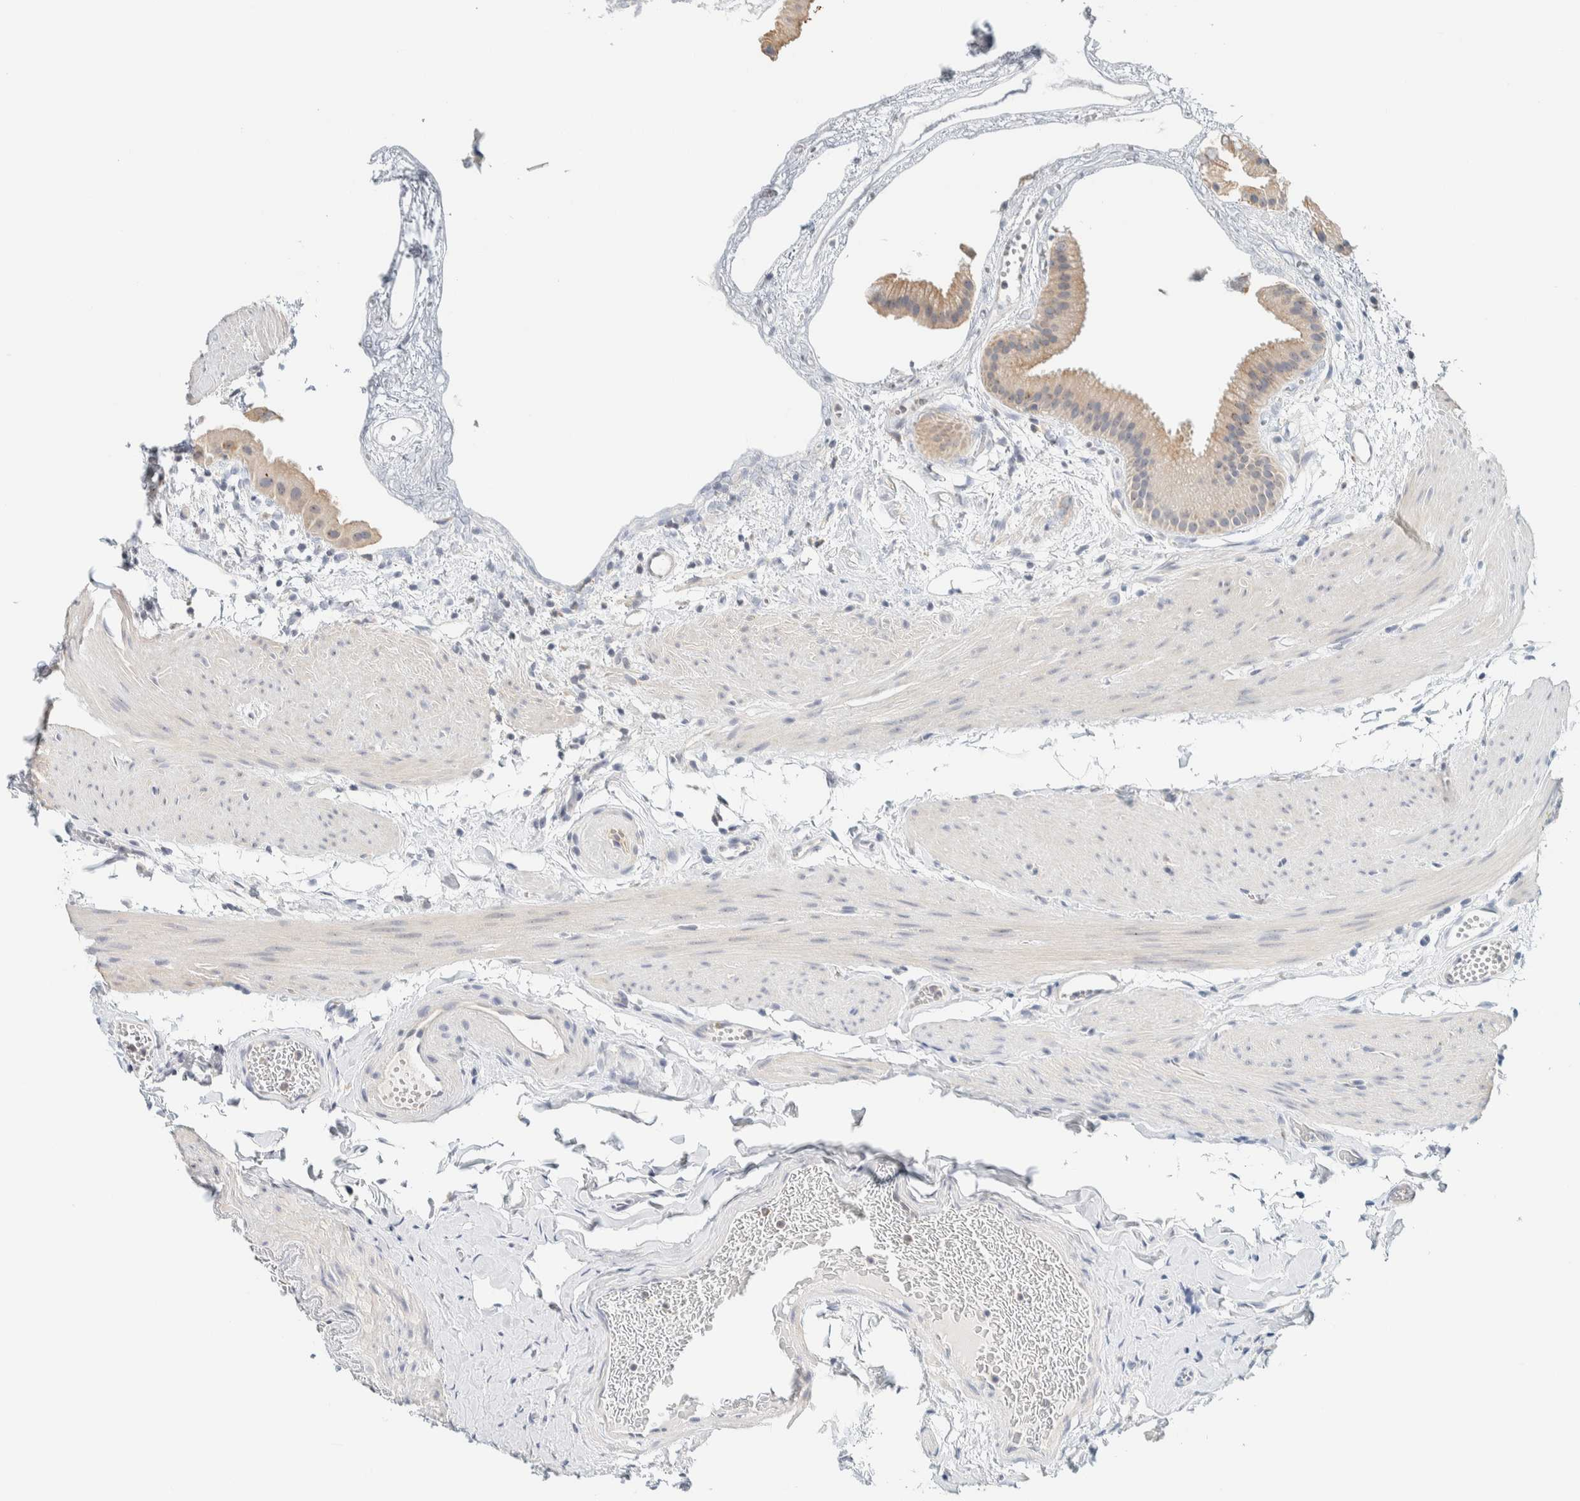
{"staining": {"intensity": "weak", "quantity": "<25%", "location": "cytoplasmic/membranous"}, "tissue": "gallbladder", "cell_type": "Glandular cells", "image_type": "normal", "snomed": [{"axis": "morphology", "description": "Normal tissue, NOS"}, {"axis": "topography", "description": "Gallbladder"}], "caption": "Protein analysis of normal gallbladder exhibits no significant expression in glandular cells. The staining is performed using DAB brown chromogen with nuclei counter-stained in using hematoxylin.", "gene": "NDE1", "patient": {"sex": "female", "age": 64}}